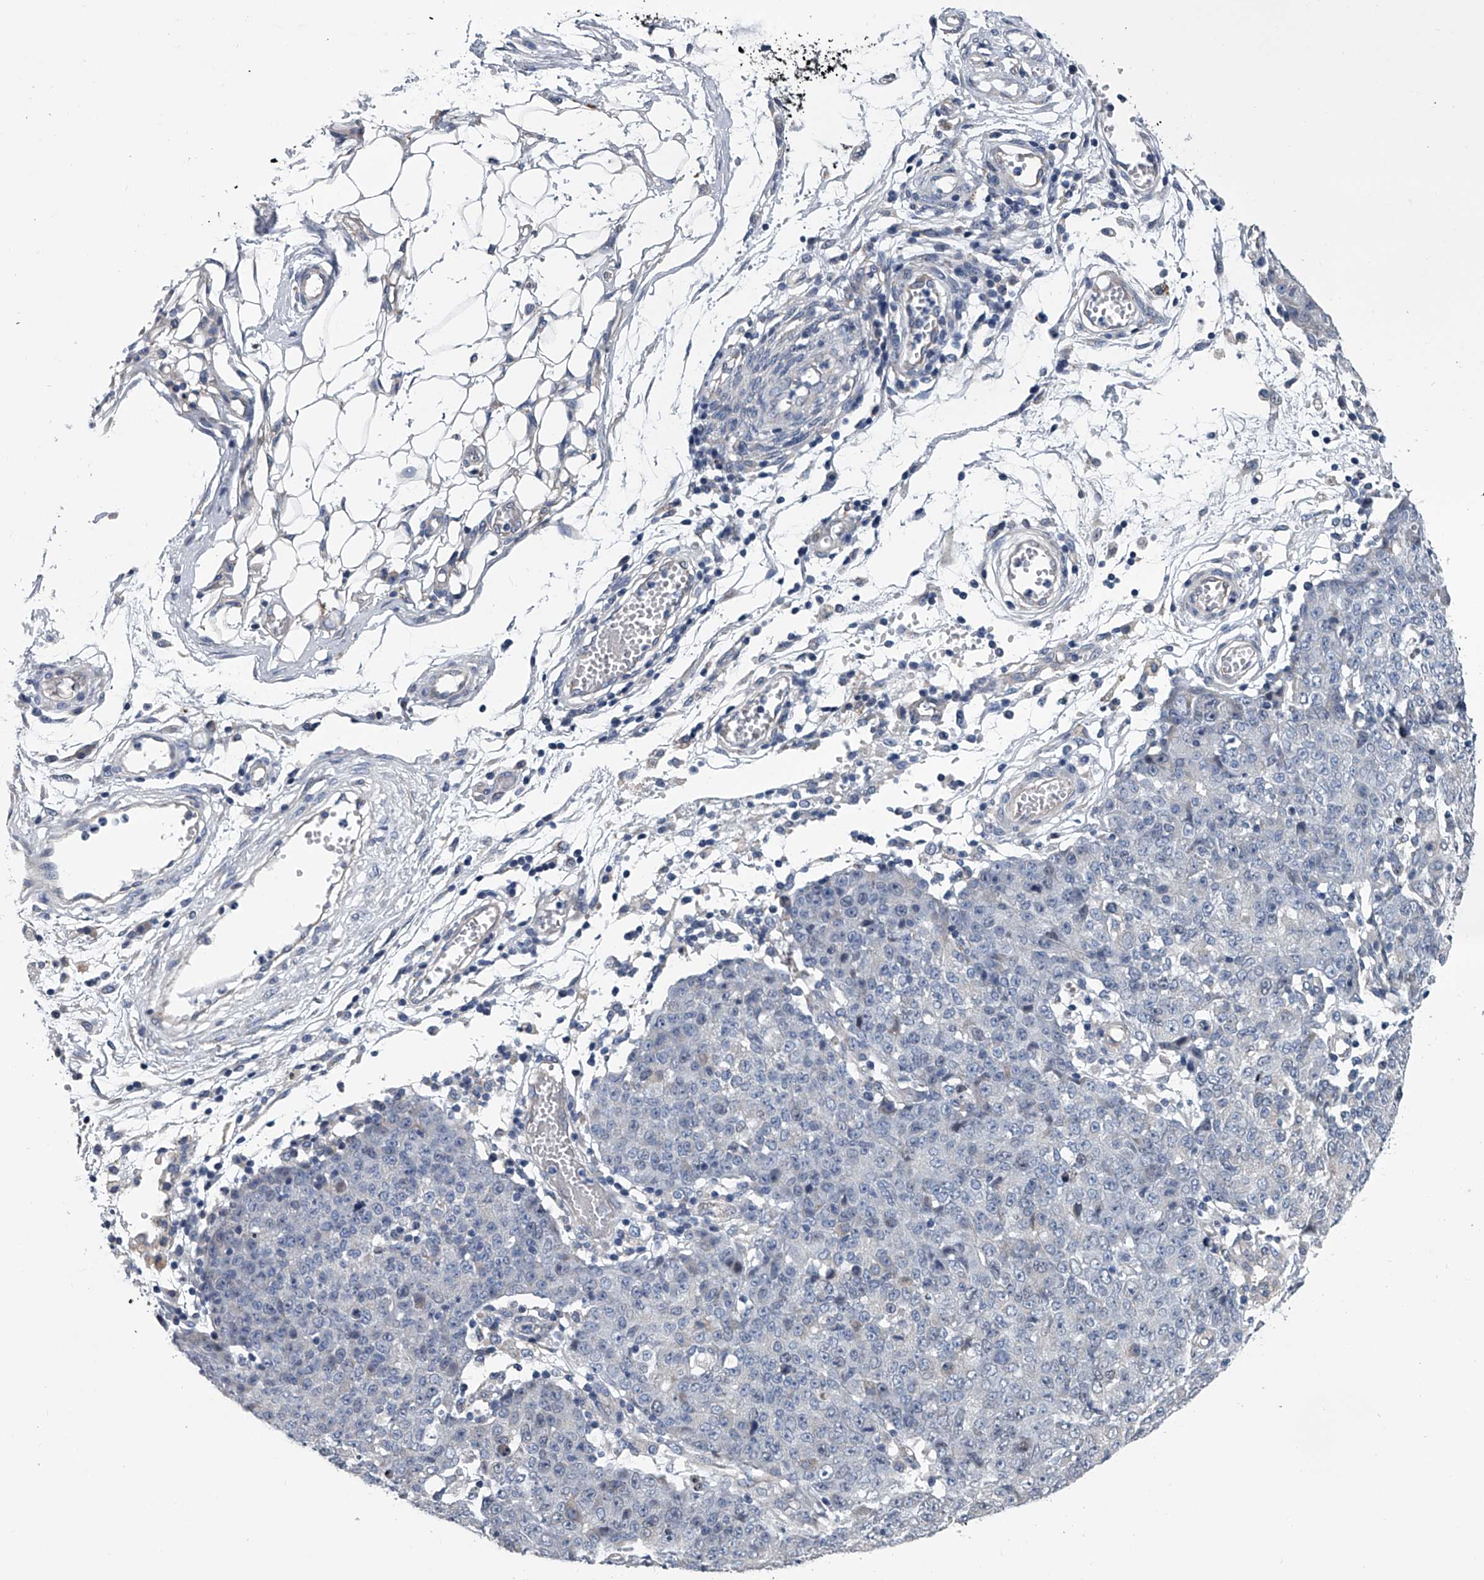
{"staining": {"intensity": "negative", "quantity": "none", "location": "none"}, "tissue": "ovarian cancer", "cell_type": "Tumor cells", "image_type": "cancer", "snomed": [{"axis": "morphology", "description": "Carcinoma, endometroid"}, {"axis": "topography", "description": "Ovary"}], "caption": "A high-resolution histopathology image shows IHC staining of ovarian cancer (endometroid carcinoma), which demonstrates no significant expression in tumor cells.", "gene": "ABCG1", "patient": {"sex": "female", "age": 42}}